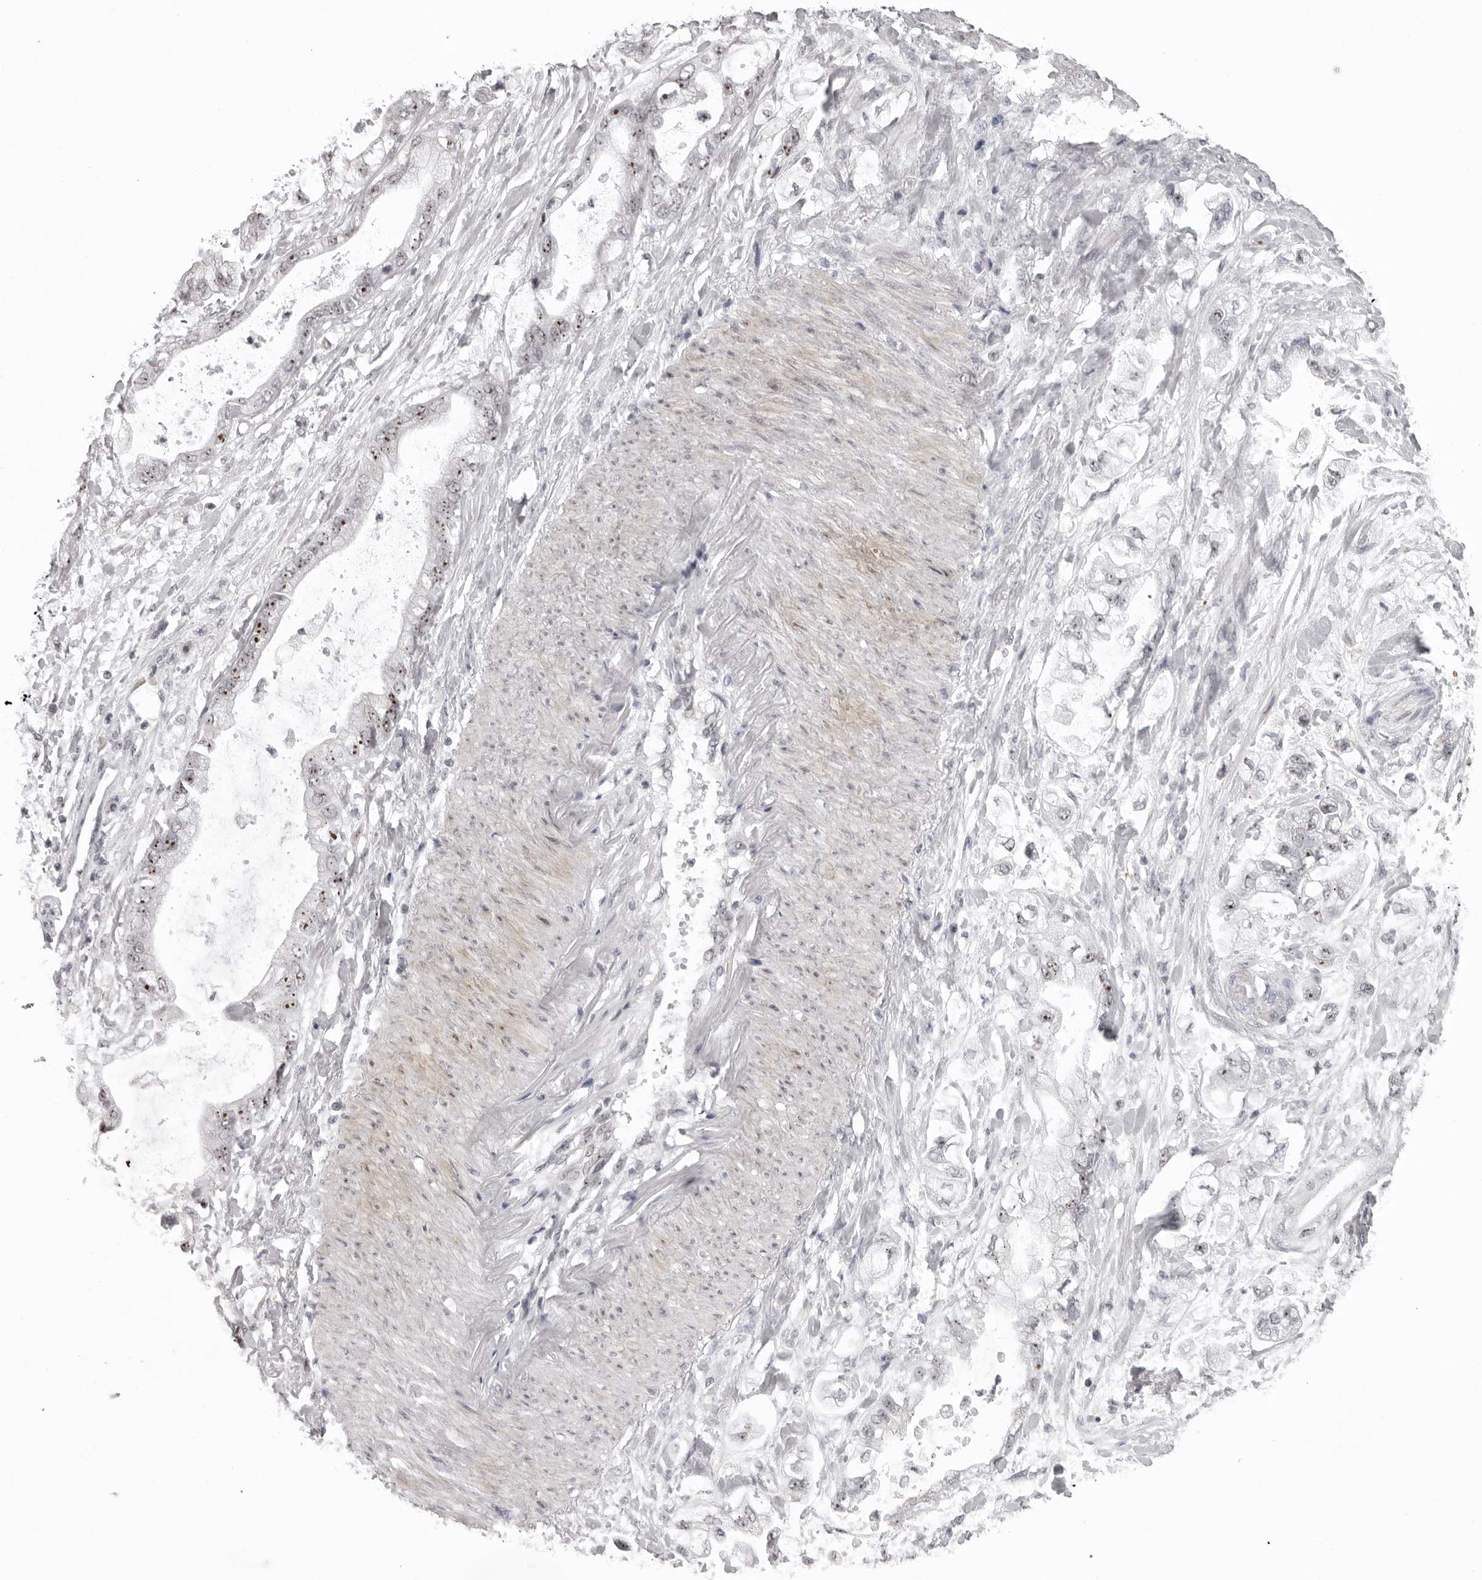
{"staining": {"intensity": "strong", "quantity": ">75%", "location": "nuclear"}, "tissue": "stomach cancer", "cell_type": "Tumor cells", "image_type": "cancer", "snomed": [{"axis": "morphology", "description": "Normal tissue, NOS"}, {"axis": "morphology", "description": "Adenocarcinoma, NOS"}, {"axis": "topography", "description": "Stomach"}], "caption": "This is a histology image of immunohistochemistry (IHC) staining of stomach cancer (adenocarcinoma), which shows strong positivity in the nuclear of tumor cells.", "gene": "HELZ", "patient": {"sex": "male", "age": 62}}